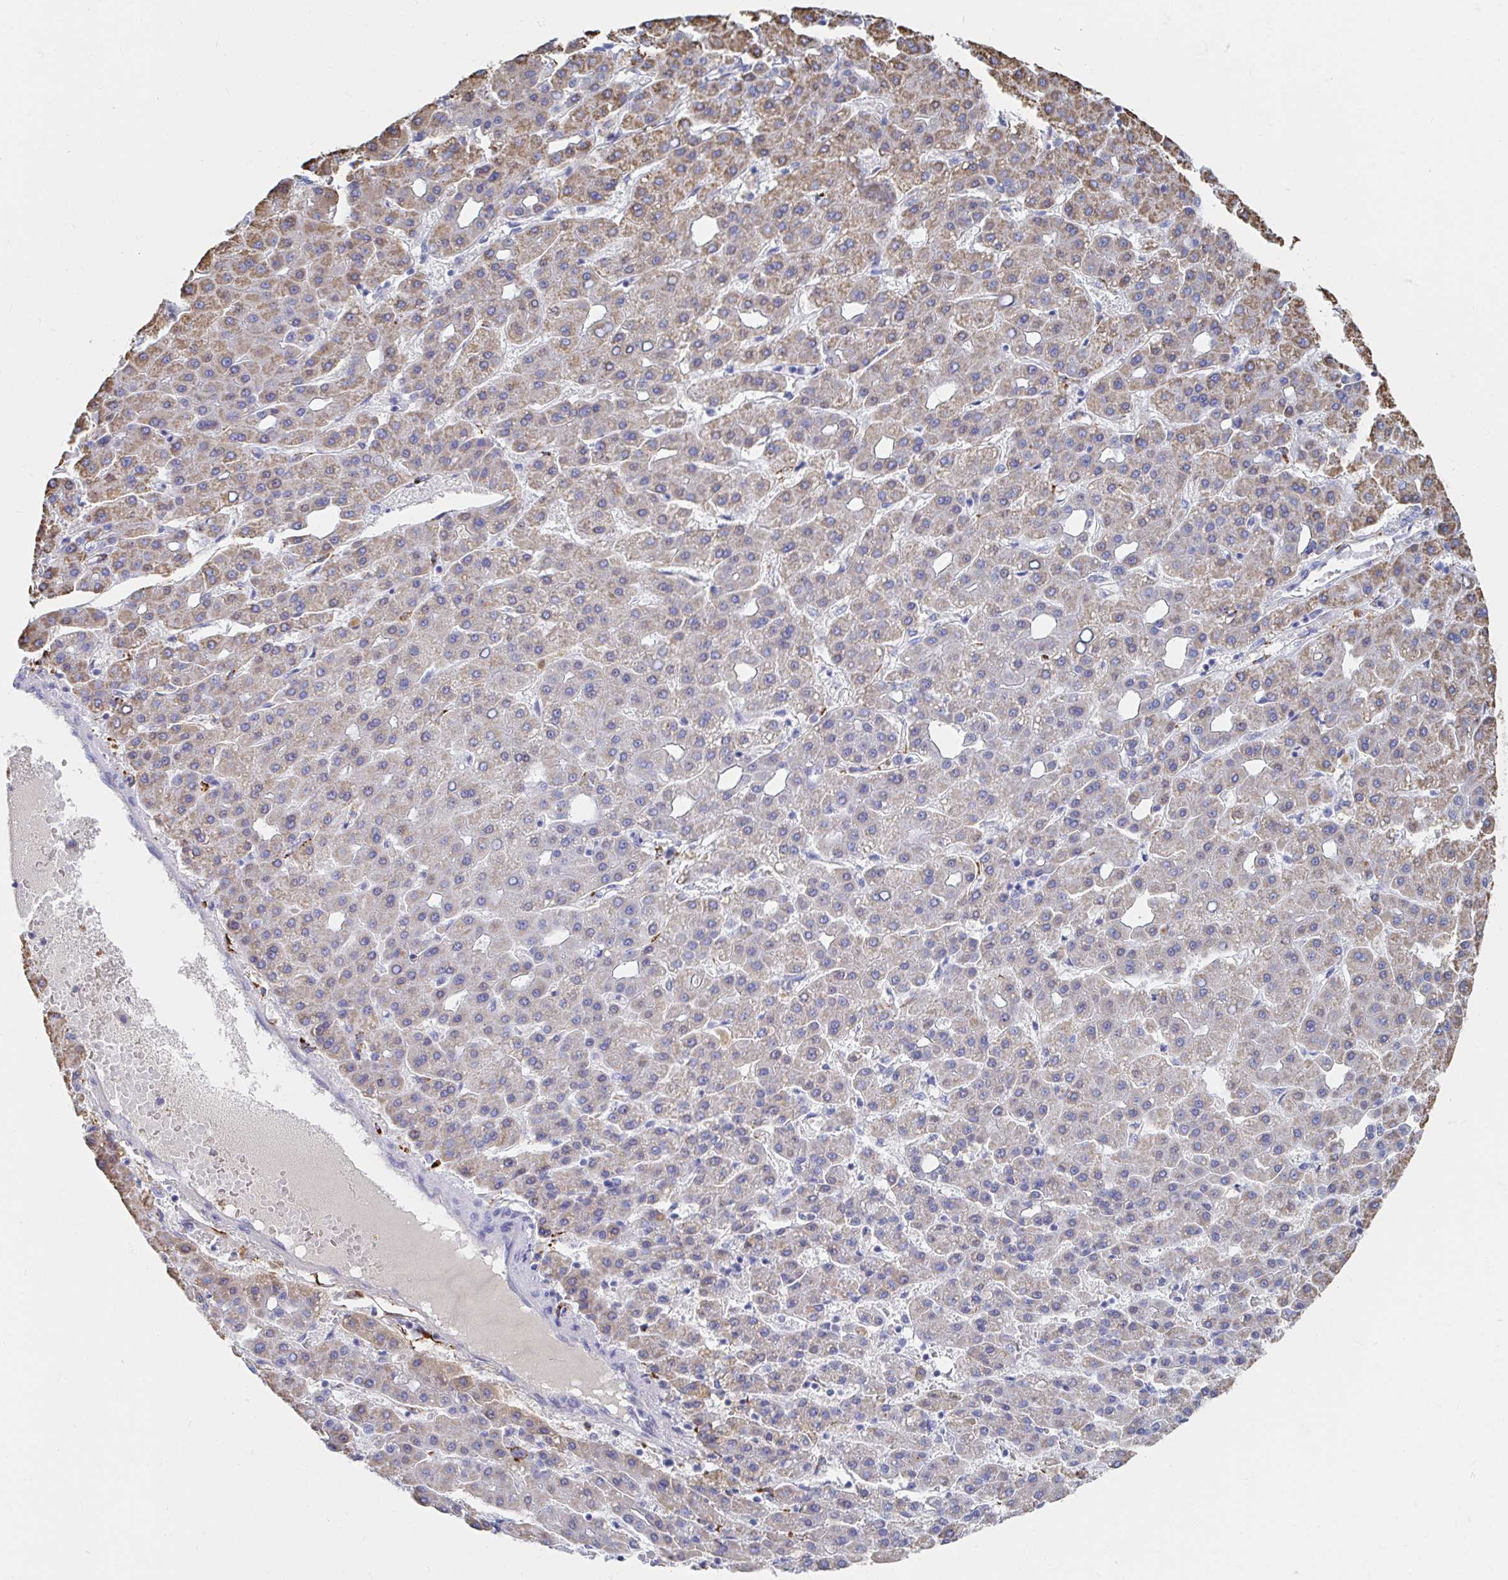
{"staining": {"intensity": "moderate", "quantity": "<25%", "location": "cytoplasmic/membranous"}, "tissue": "liver cancer", "cell_type": "Tumor cells", "image_type": "cancer", "snomed": [{"axis": "morphology", "description": "Carcinoma, Hepatocellular, NOS"}, {"axis": "topography", "description": "Liver"}], "caption": "Immunohistochemical staining of liver cancer (hepatocellular carcinoma) reveals low levels of moderate cytoplasmic/membranous protein expression in approximately <25% of tumor cells.", "gene": "LAMC3", "patient": {"sex": "male", "age": 65}}